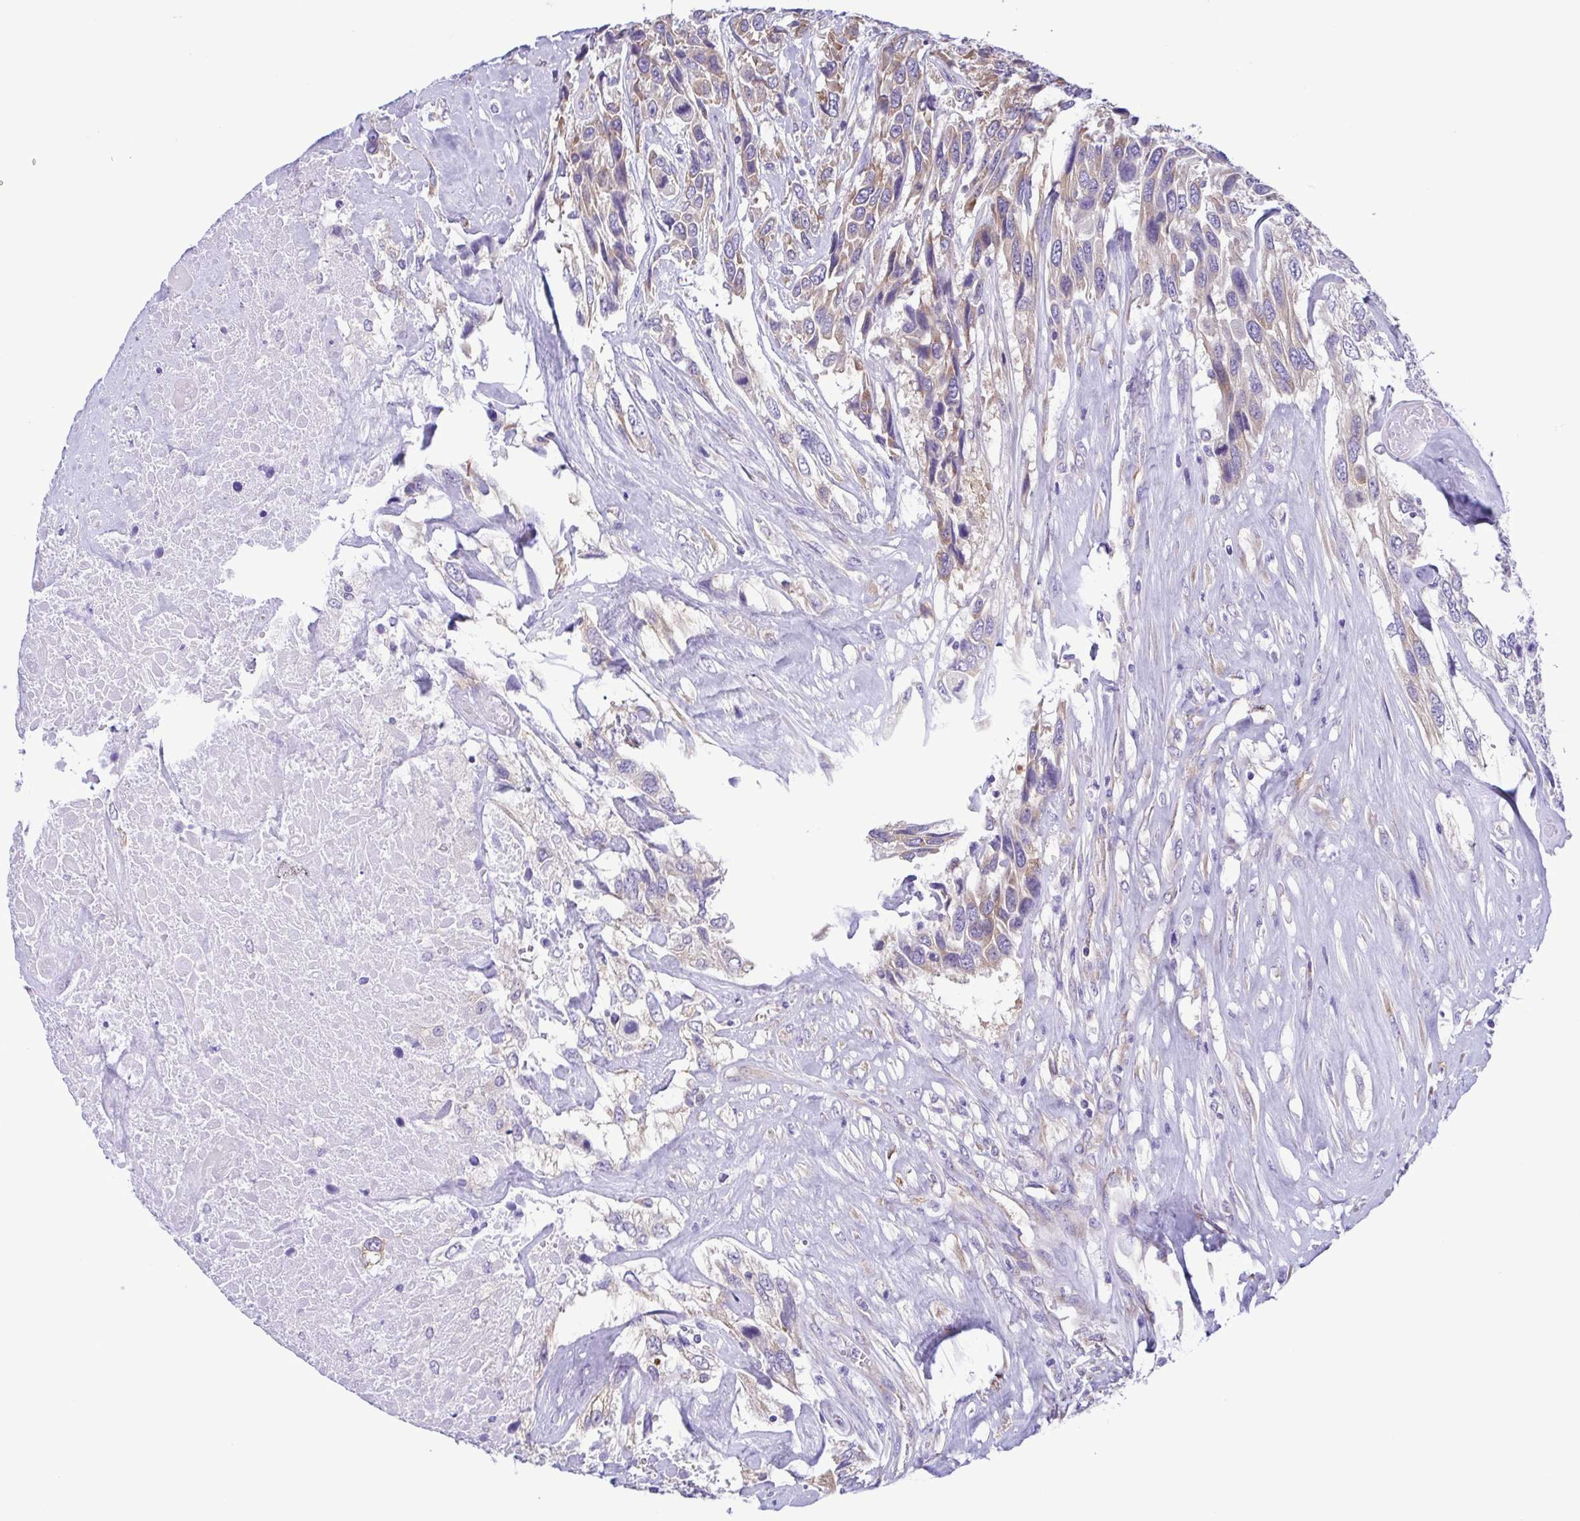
{"staining": {"intensity": "weak", "quantity": "25%-75%", "location": "cytoplasmic/membranous"}, "tissue": "urothelial cancer", "cell_type": "Tumor cells", "image_type": "cancer", "snomed": [{"axis": "morphology", "description": "Urothelial carcinoma, High grade"}, {"axis": "topography", "description": "Urinary bladder"}], "caption": "Protein expression analysis of high-grade urothelial carcinoma displays weak cytoplasmic/membranous expression in approximately 25%-75% of tumor cells. The staining was performed using DAB to visualize the protein expression in brown, while the nuclei were stained in blue with hematoxylin (Magnification: 20x).", "gene": "TNNI3", "patient": {"sex": "female", "age": 70}}